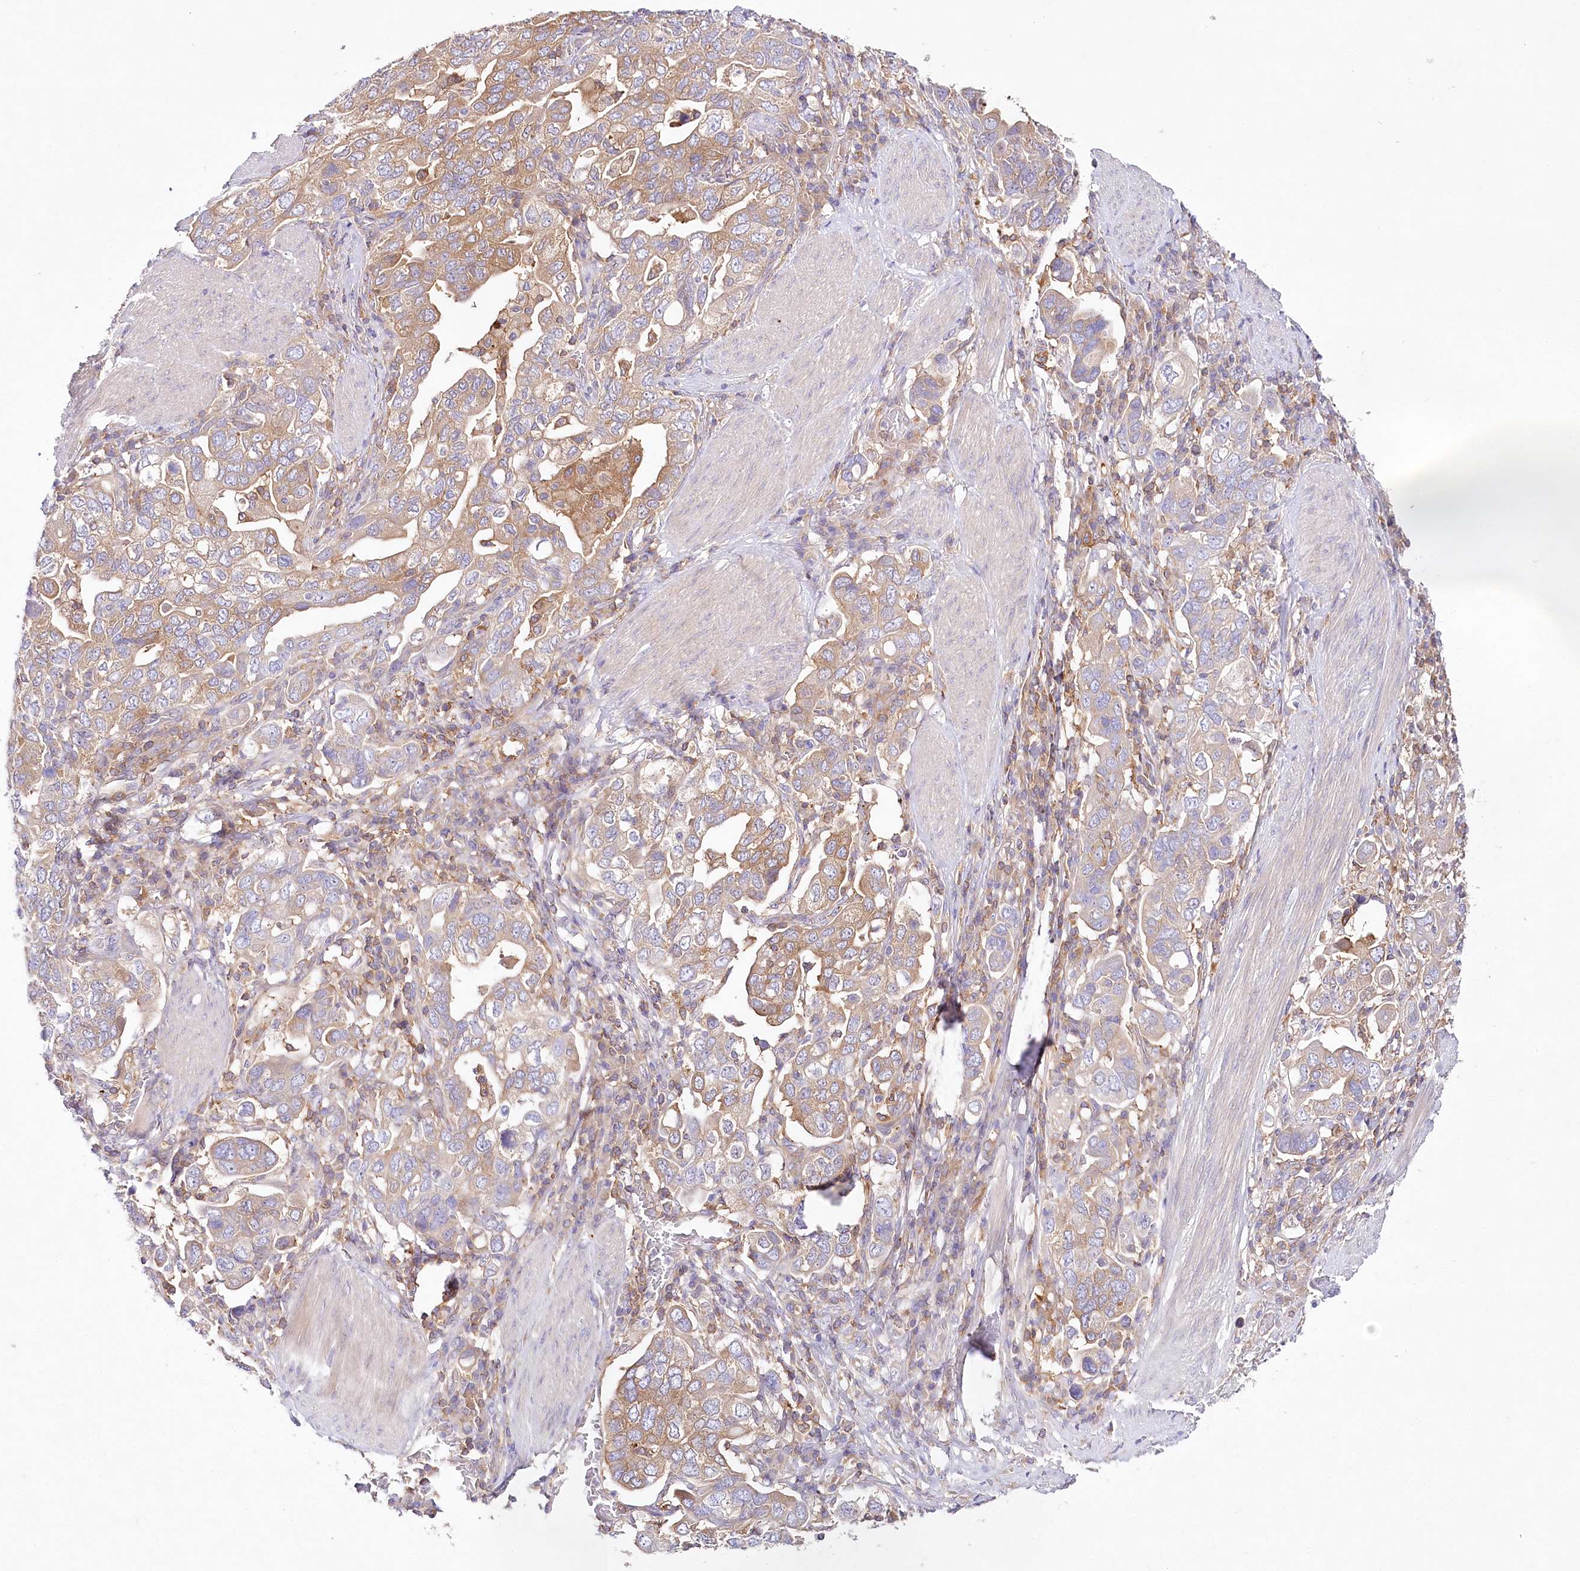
{"staining": {"intensity": "moderate", "quantity": "25%-75%", "location": "cytoplasmic/membranous"}, "tissue": "stomach cancer", "cell_type": "Tumor cells", "image_type": "cancer", "snomed": [{"axis": "morphology", "description": "Adenocarcinoma, NOS"}, {"axis": "topography", "description": "Stomach, upper"}], "caption": "DAB immunohistochemical staining of adenocarcinoma (stomach) reveals moderate cytoplasmic/membranous protein positivity in approximately 25%-75% of tumor cells.", "gene": "ABRAXAS2", "patient": {"sex": "male", "age": 62}}